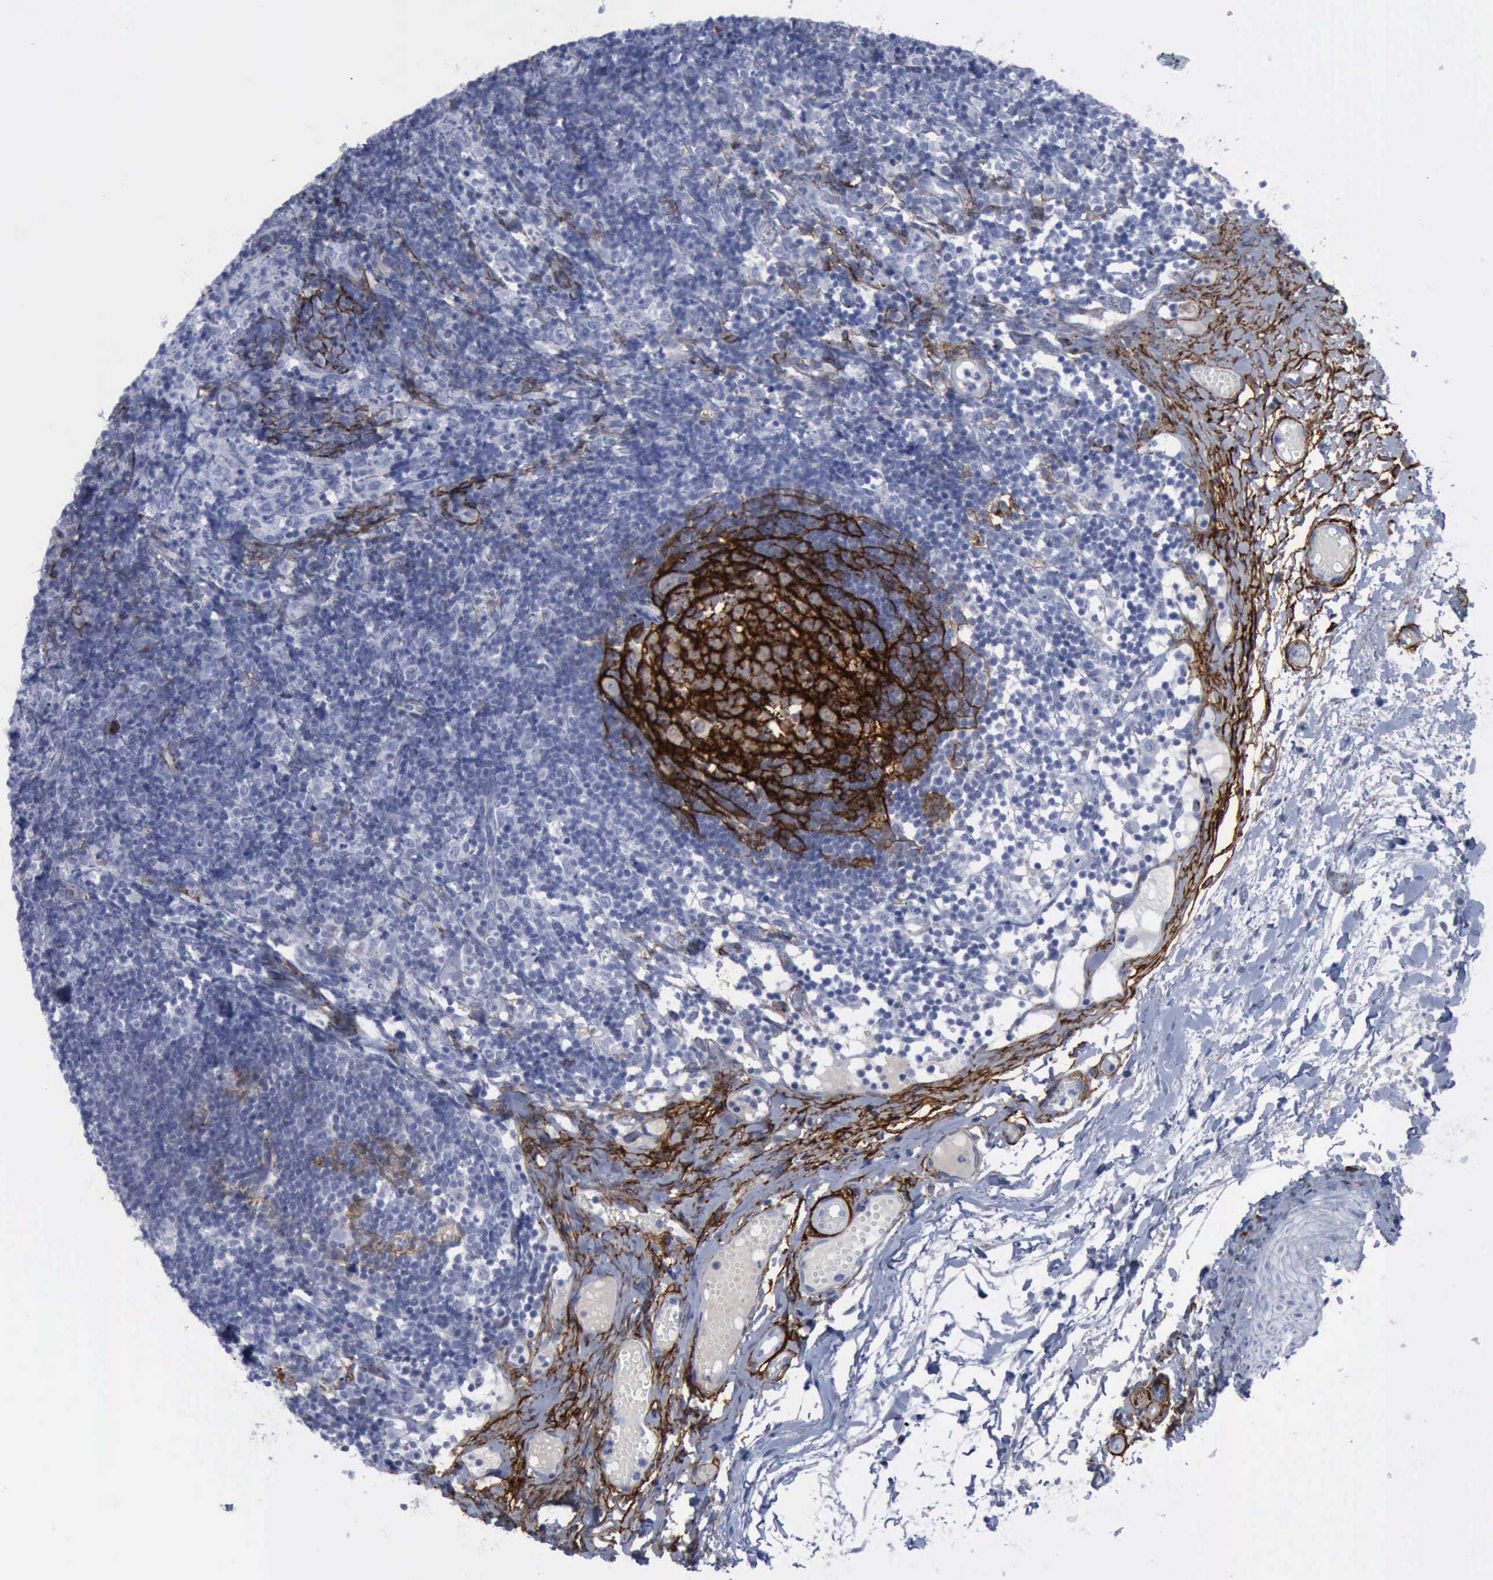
{"staining": {"intensity": "negative", "quantity": "none", "location": "none"}, "tissue": "lymph node", "cell_type": "Germinal center cells", "image_type": "normal", "snomed": [{"axis": "morphology", "description": "Normal tissue, NOS"}, {"axis": "morphology", "description": "Inflammation, NOS"}, {"axis": "topography", "description": "Lymph node"}, {"axis": "topography", "description": "Salivary gland"}], "caption": "A high-resolution photomicrograph shows IHC staining of benign lymph node, which demonstrates no significant expression in germinal center cells.", "gene": "NGFR", "patient": {"sex": "male", "age": 3}}